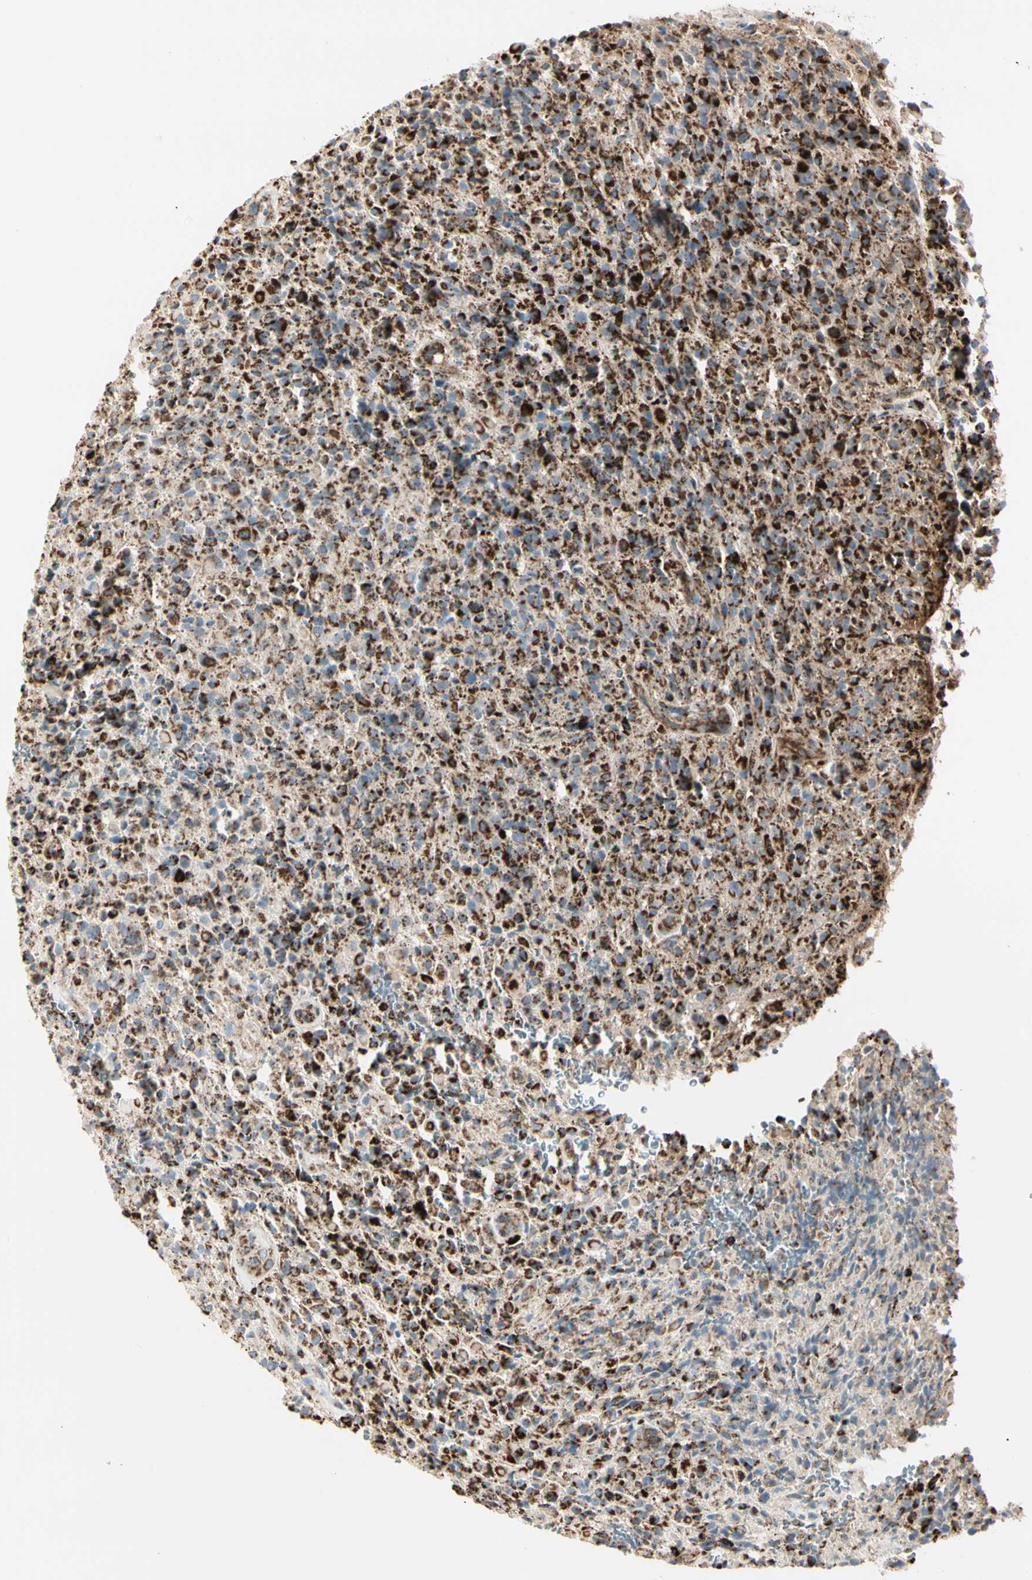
{"staining": {"intensity": "strong", "quantity": ">75%", "location": "cytoplasmic/membranous"}, "tissue": "glioma", "cell_type": "Tumor cells", "image_type": "cancer", "snomed": [{"axis": "morphology", "description": "Glioma, malignant, High grade"}, {"axis": "topography", "description": "Brain"}], "caption": "Tumor cells demonstrate high levels of strong cytoplasmic/membranous positivity in approximately >75% of cells in glioma.", "gene": "ME2", "patient": {"sex": "male", "age": 71}}